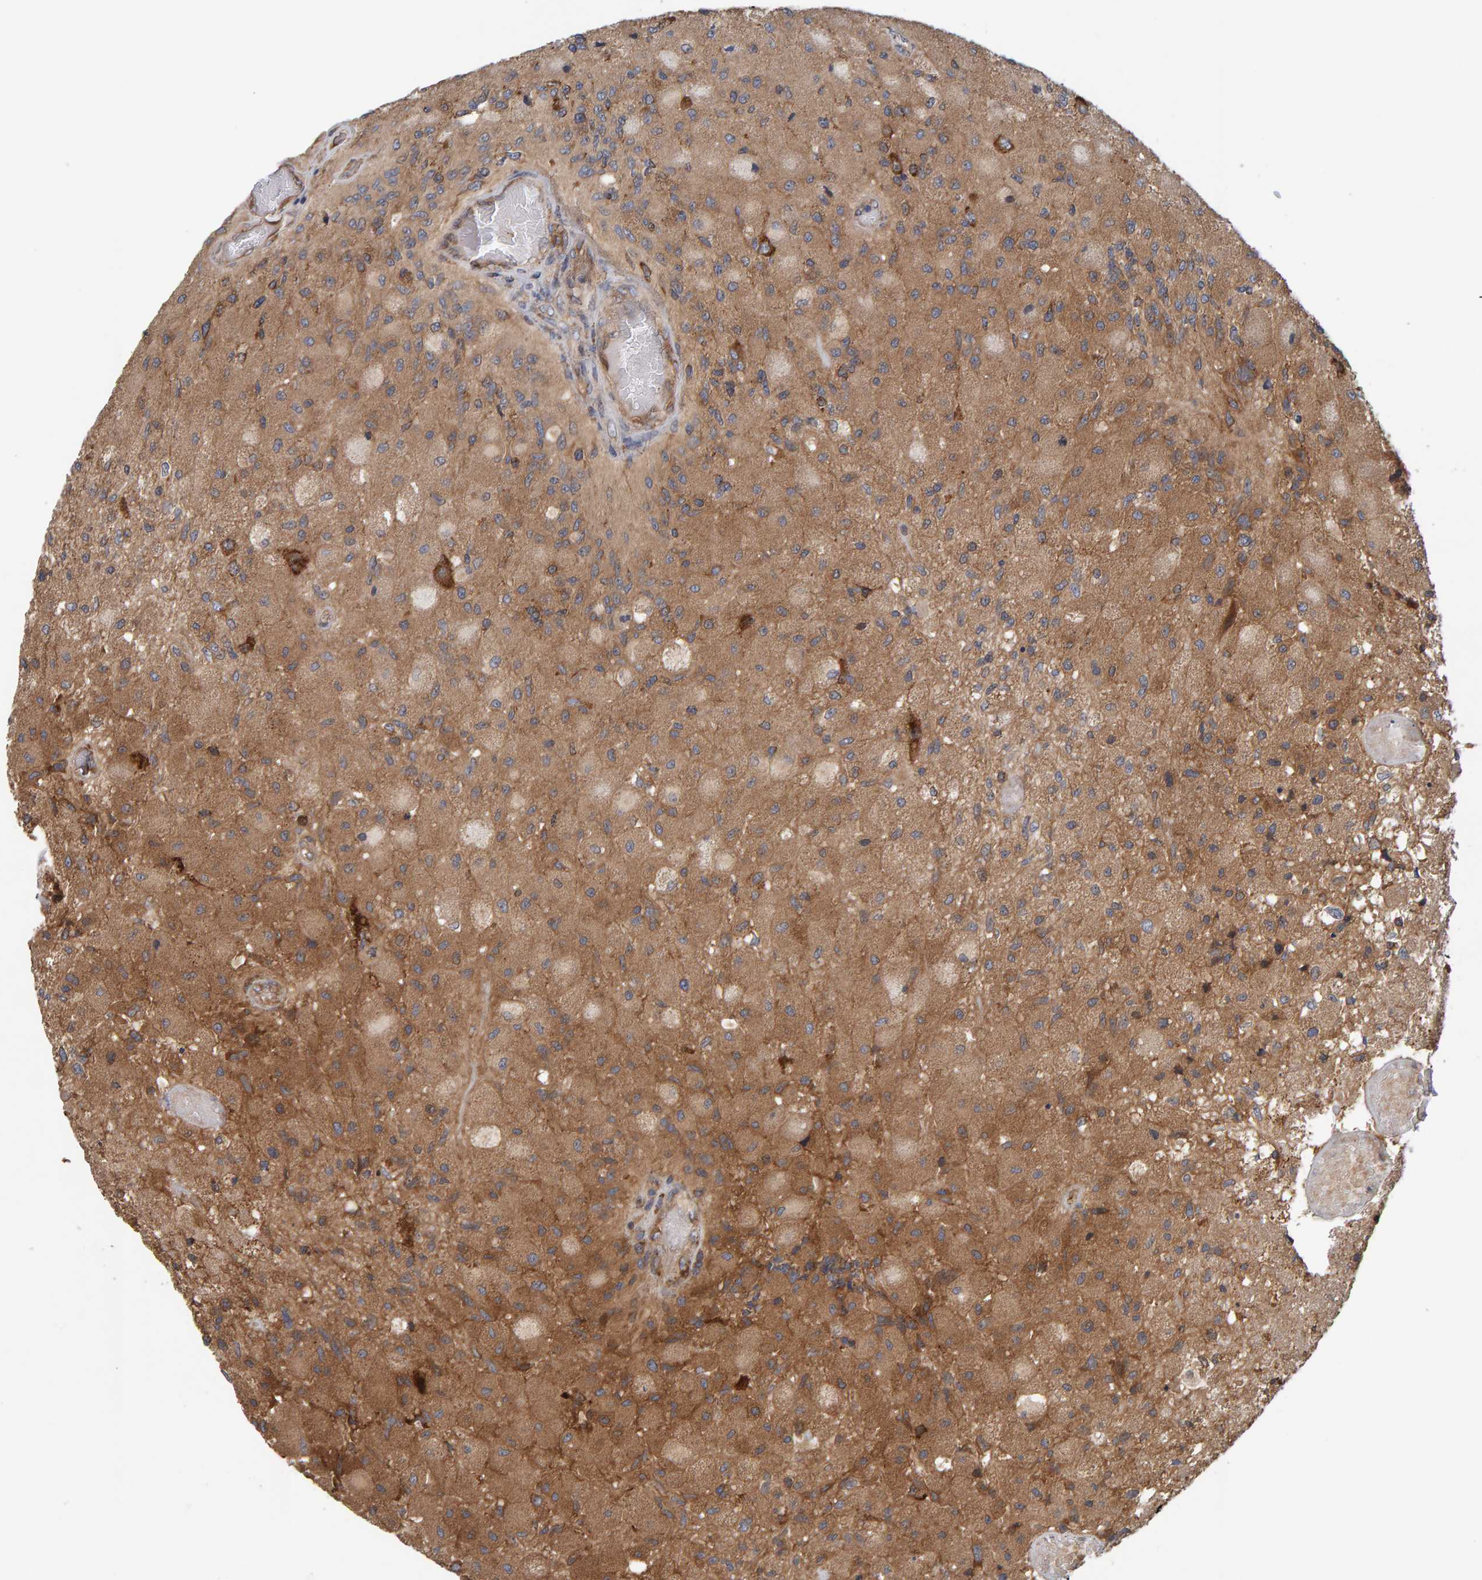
{"staining": {"intensity": "moderate", "quantity": ">75%", "location": "cytoplasmic/membranous"}, "tissue": "glioma", "cell_type": "Tumor cells", "image_type": "cancer", "snomed": [{"axis": "morphology", "description": "Normal tissue, NOS"}, {"axis": "morphology", "description": "Glioma, malignant, High grade"}, {"axis": "topography", "description": "Cerebral cortex"}], "caption": "DAB (3,3'-diaminobenzidine) immunohistochemical staining of malignant high-grade glioma displays moderate cytoplasmic/membranous protein expression in approximately >75% of tumor cells. The staining was performed using DAB to visualize the protein expression in brown, while the nuclei were stained in blue with hematoxylin (Magnification: 20x).", "gene": "BAIAP2", "patient": {"sex": "male", "age": 77}}